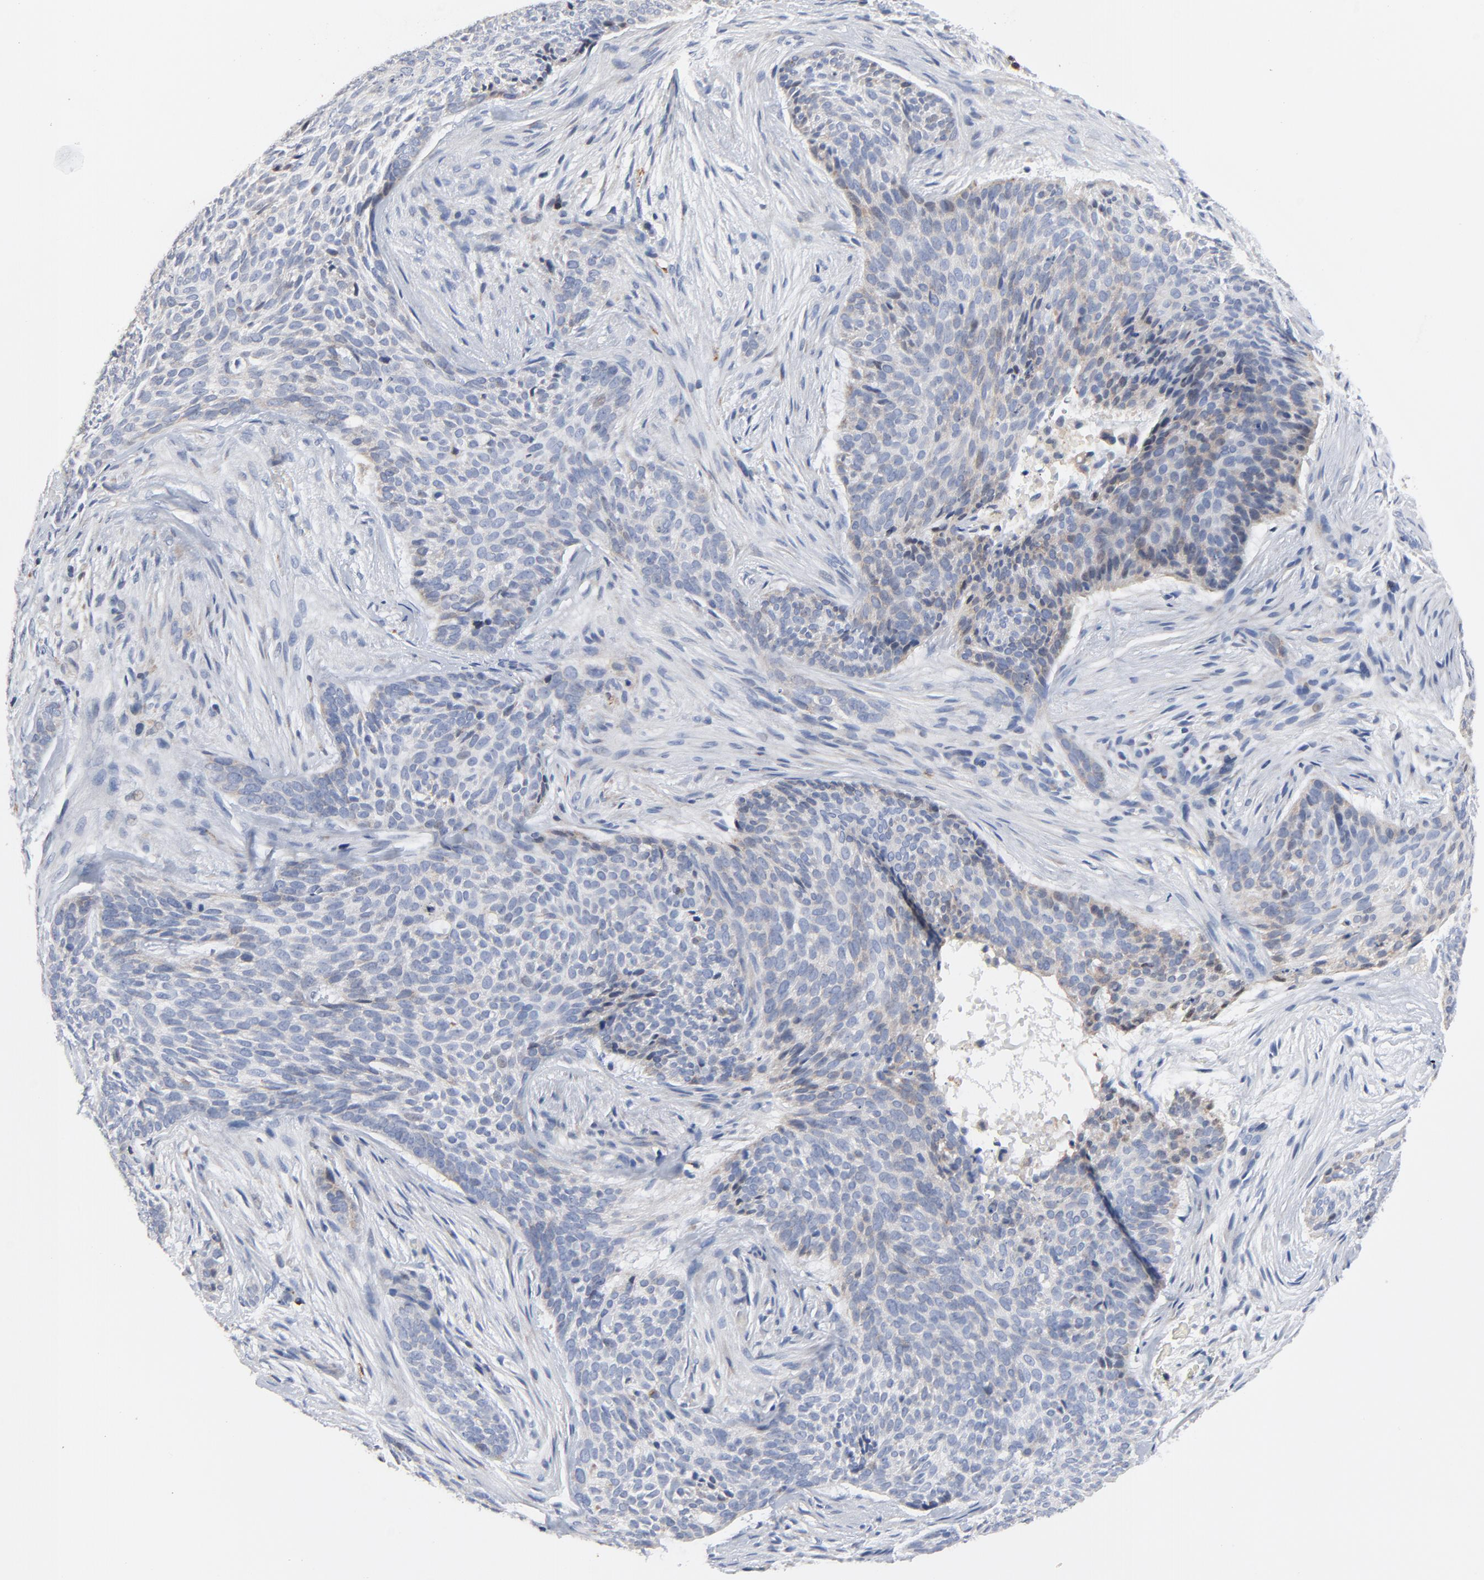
{"staining": {"intensity": "weak", "quantity": "<25%", "location": "cytoplasmic/membranous"}, "tissue": "skin cancer", "cell_type": "Tumor cells", "image_type": "cancer", "snomed": [{"axis": "morphology", "description": "Basal cell carcinoma"}, {"axis": "topography", "description": "Skin"}], "caption": "An IHC histopathology image of skin cancer is shown. There is no staining in tumor cells of skin cancer.", "gene": "SKAP1", "patient": {"sex": "male", "age": 91}}